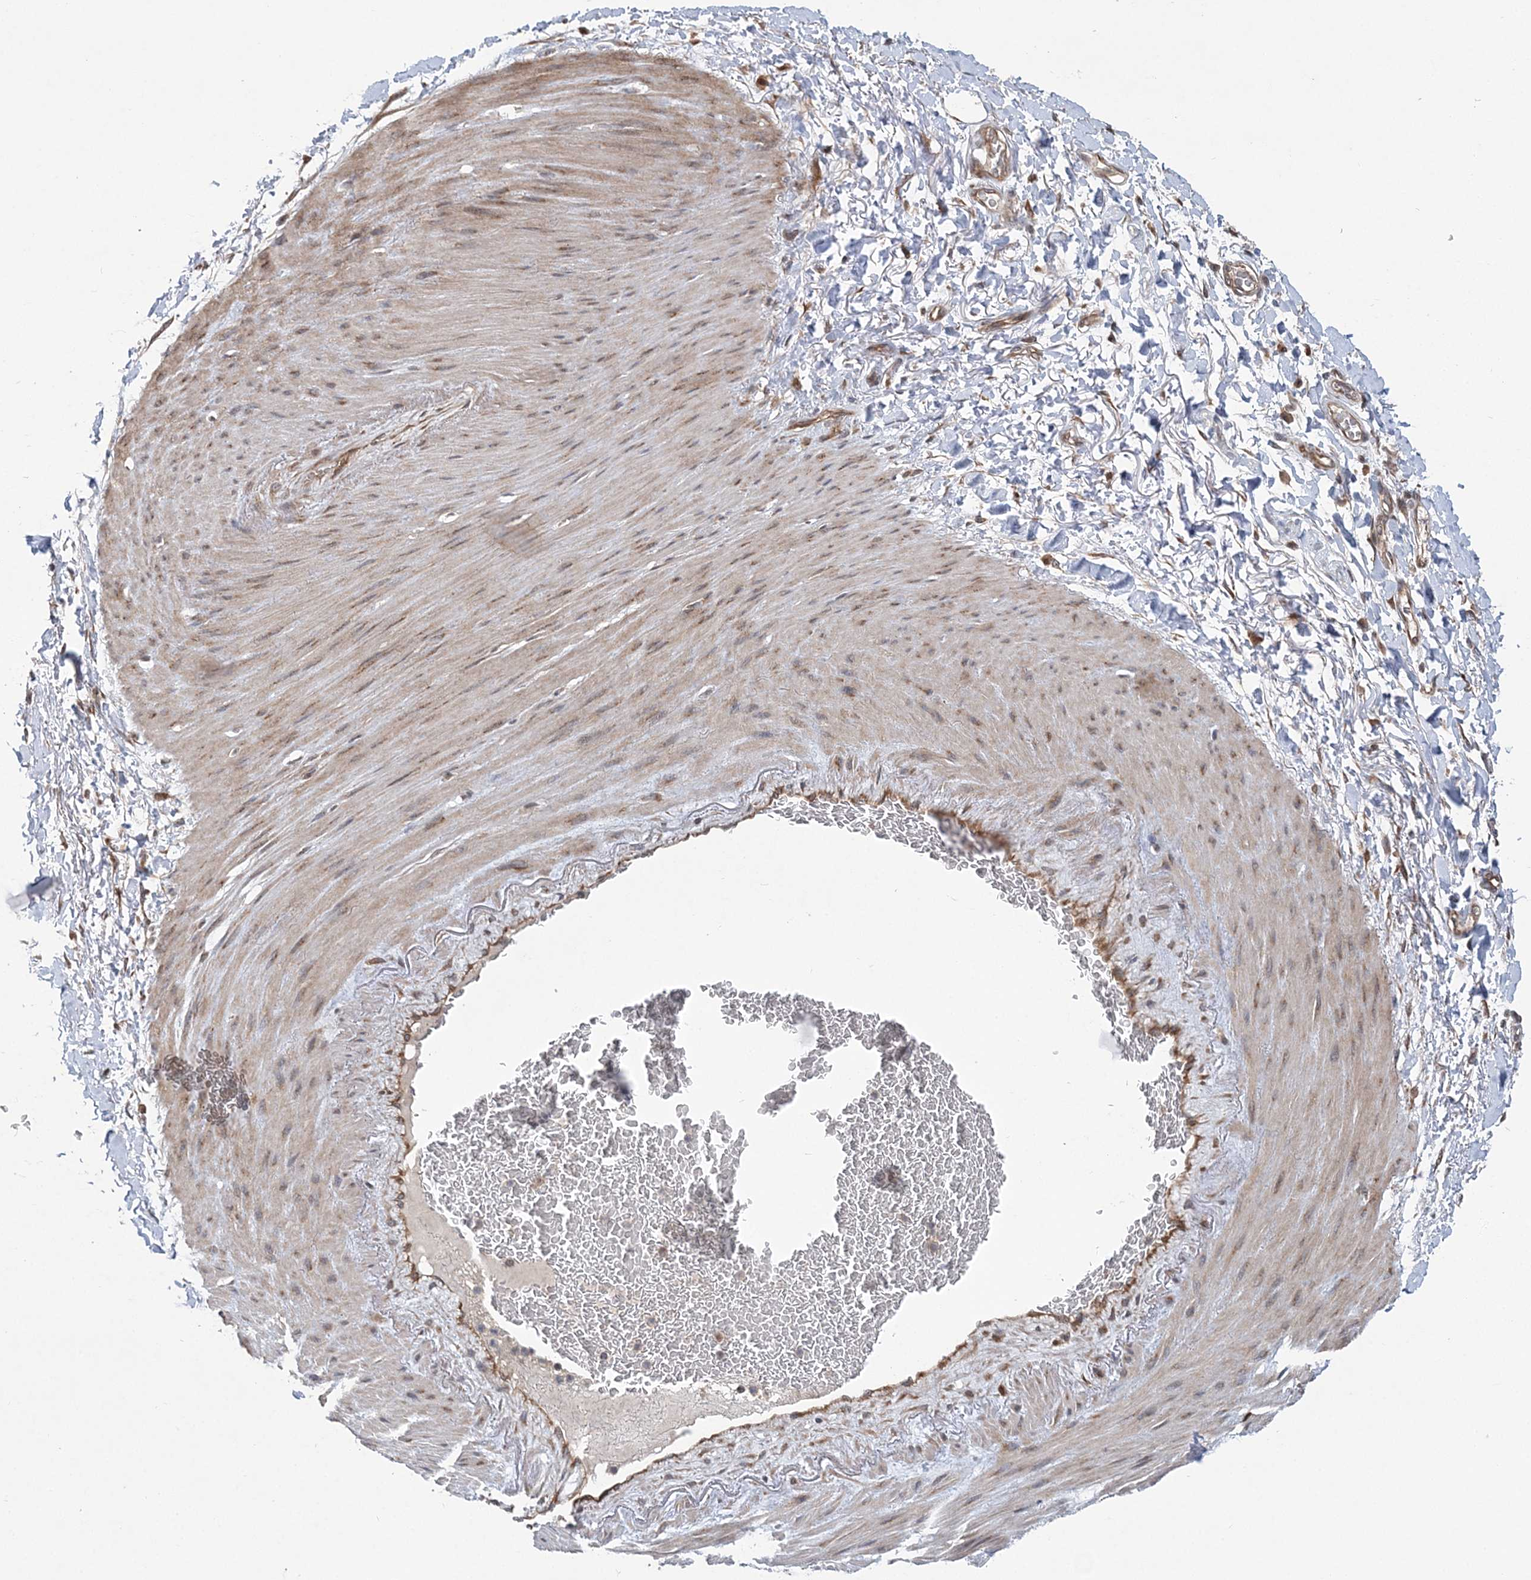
{"staining": {"intensity": "moderate", "quantity": ">75%", "location": "cytoplasmic/membranous"}, "tissue": "adipose tissue", "cell_type": "Adipocytes", "image_type": "normal", "snomed": [{"axis": "morphology", "description": "Normal tissue, NOS"}, {"axis": "morphology", "description": "Adenocarcinoma, NOS"}, {"axis": "topography", "description": "Esophagus"}], "caption": "Adipocytes demonstrate medium levels of moderate cytoplasmic/membranous expression in approximately >75% of cells in normal adipose tissue. The protein of interest is shown in brown color, while the nuclei are stained blue.", "gene": "KIF4A", "patient": {"sex": "male", "age": 62}}